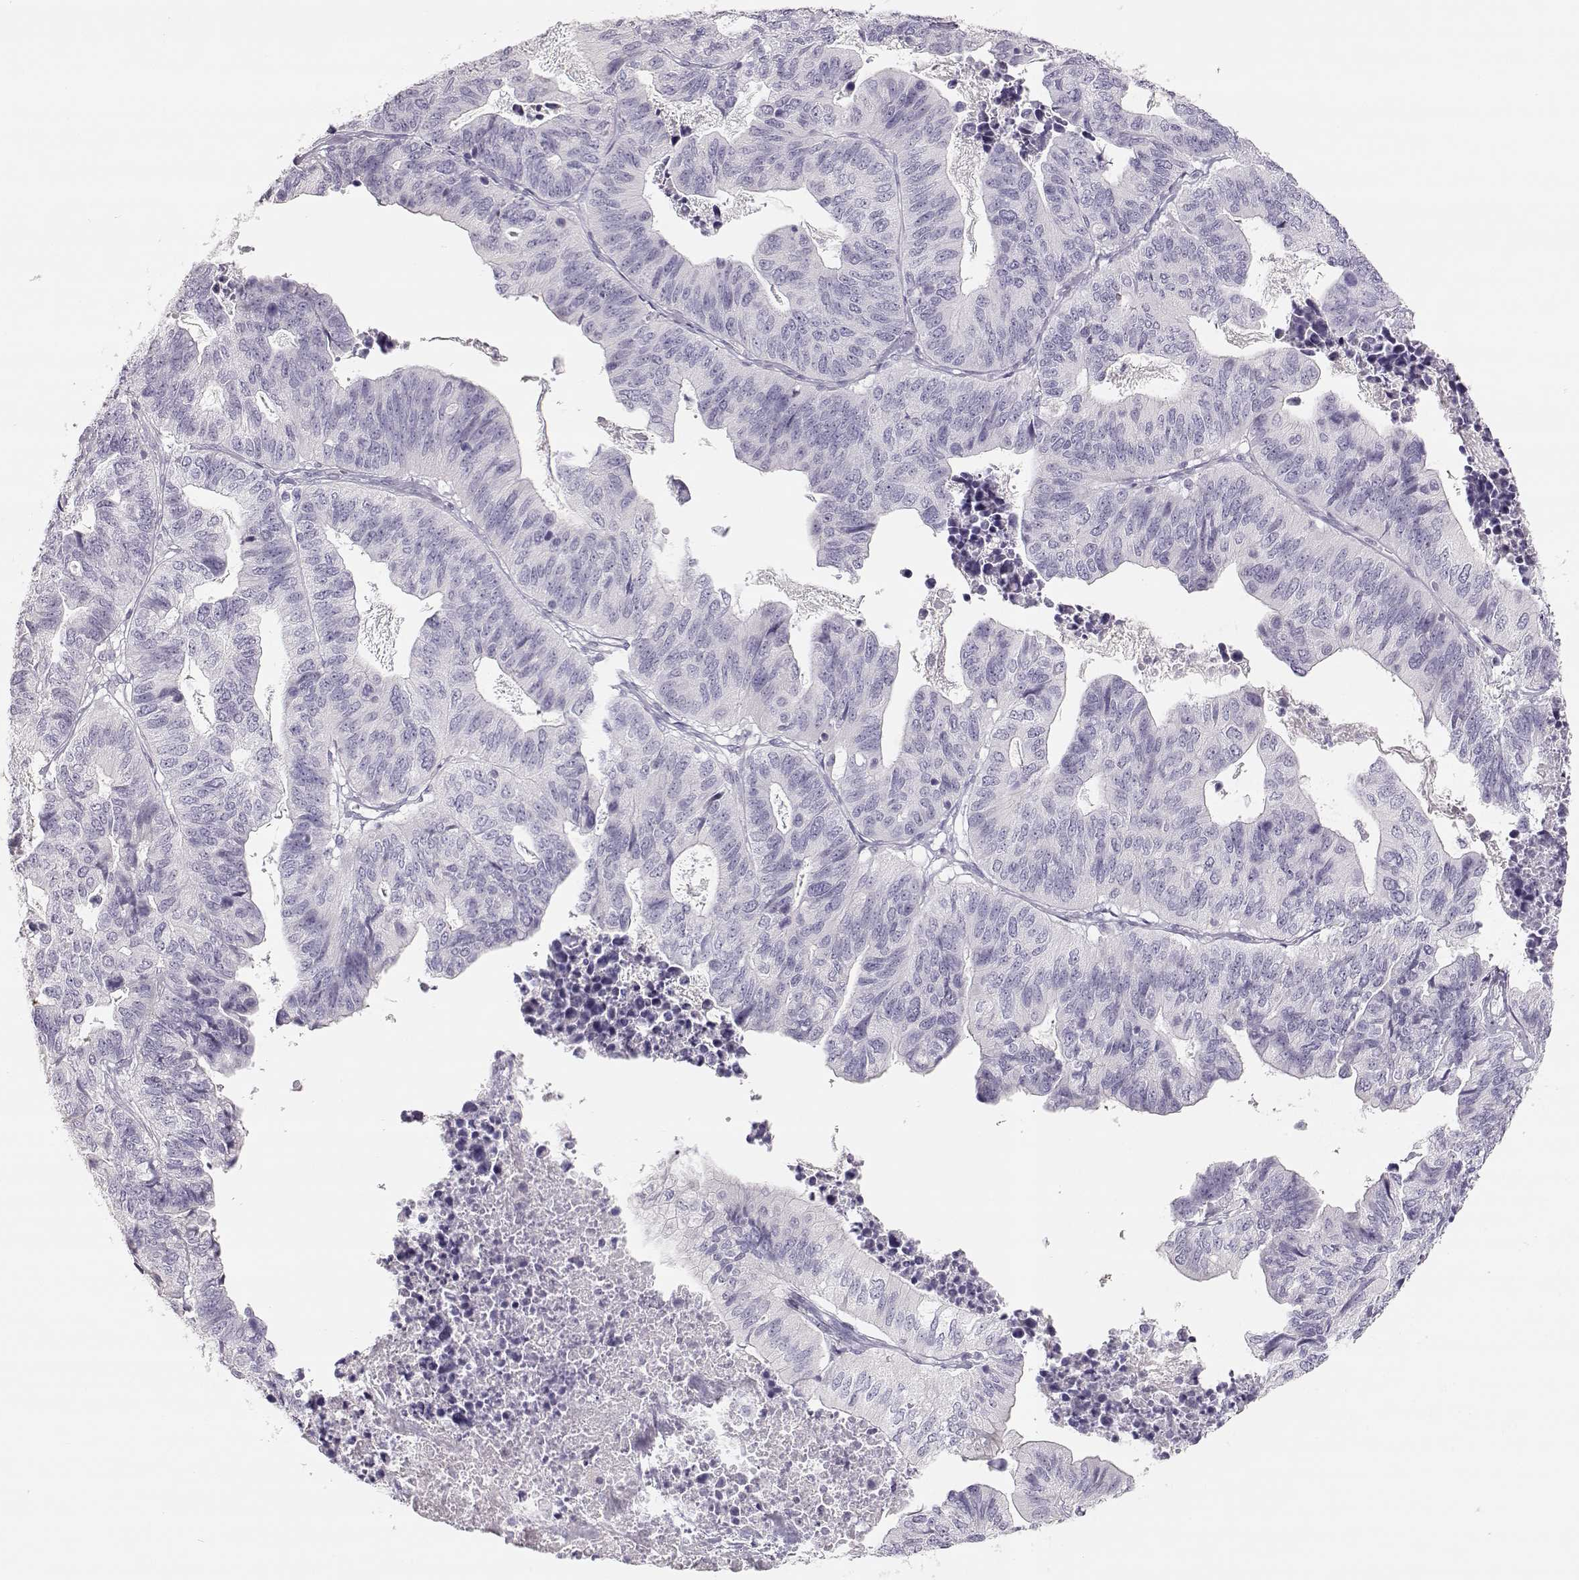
{"staining": {"intensity": "negative", "quantity": "none", "location": "none"}, "tissue": "stomach cancer", "cell_type": "Tumor cells", "image_type": "cancer", "snomed": [{"axis": "morphology", "description": "Adenocarcinoma, NOS"}, {"axis": "topography", "description": "Stomach, upper"}], "caption": "Immunohistochemistry (IHC) photomicrograph of adenocarcinoma (stomach) stained for a protein (brown), which reveals no positivity in tumor cells.", "gene": "LEPR", "patient": {"sex": "female", "age": 67}}